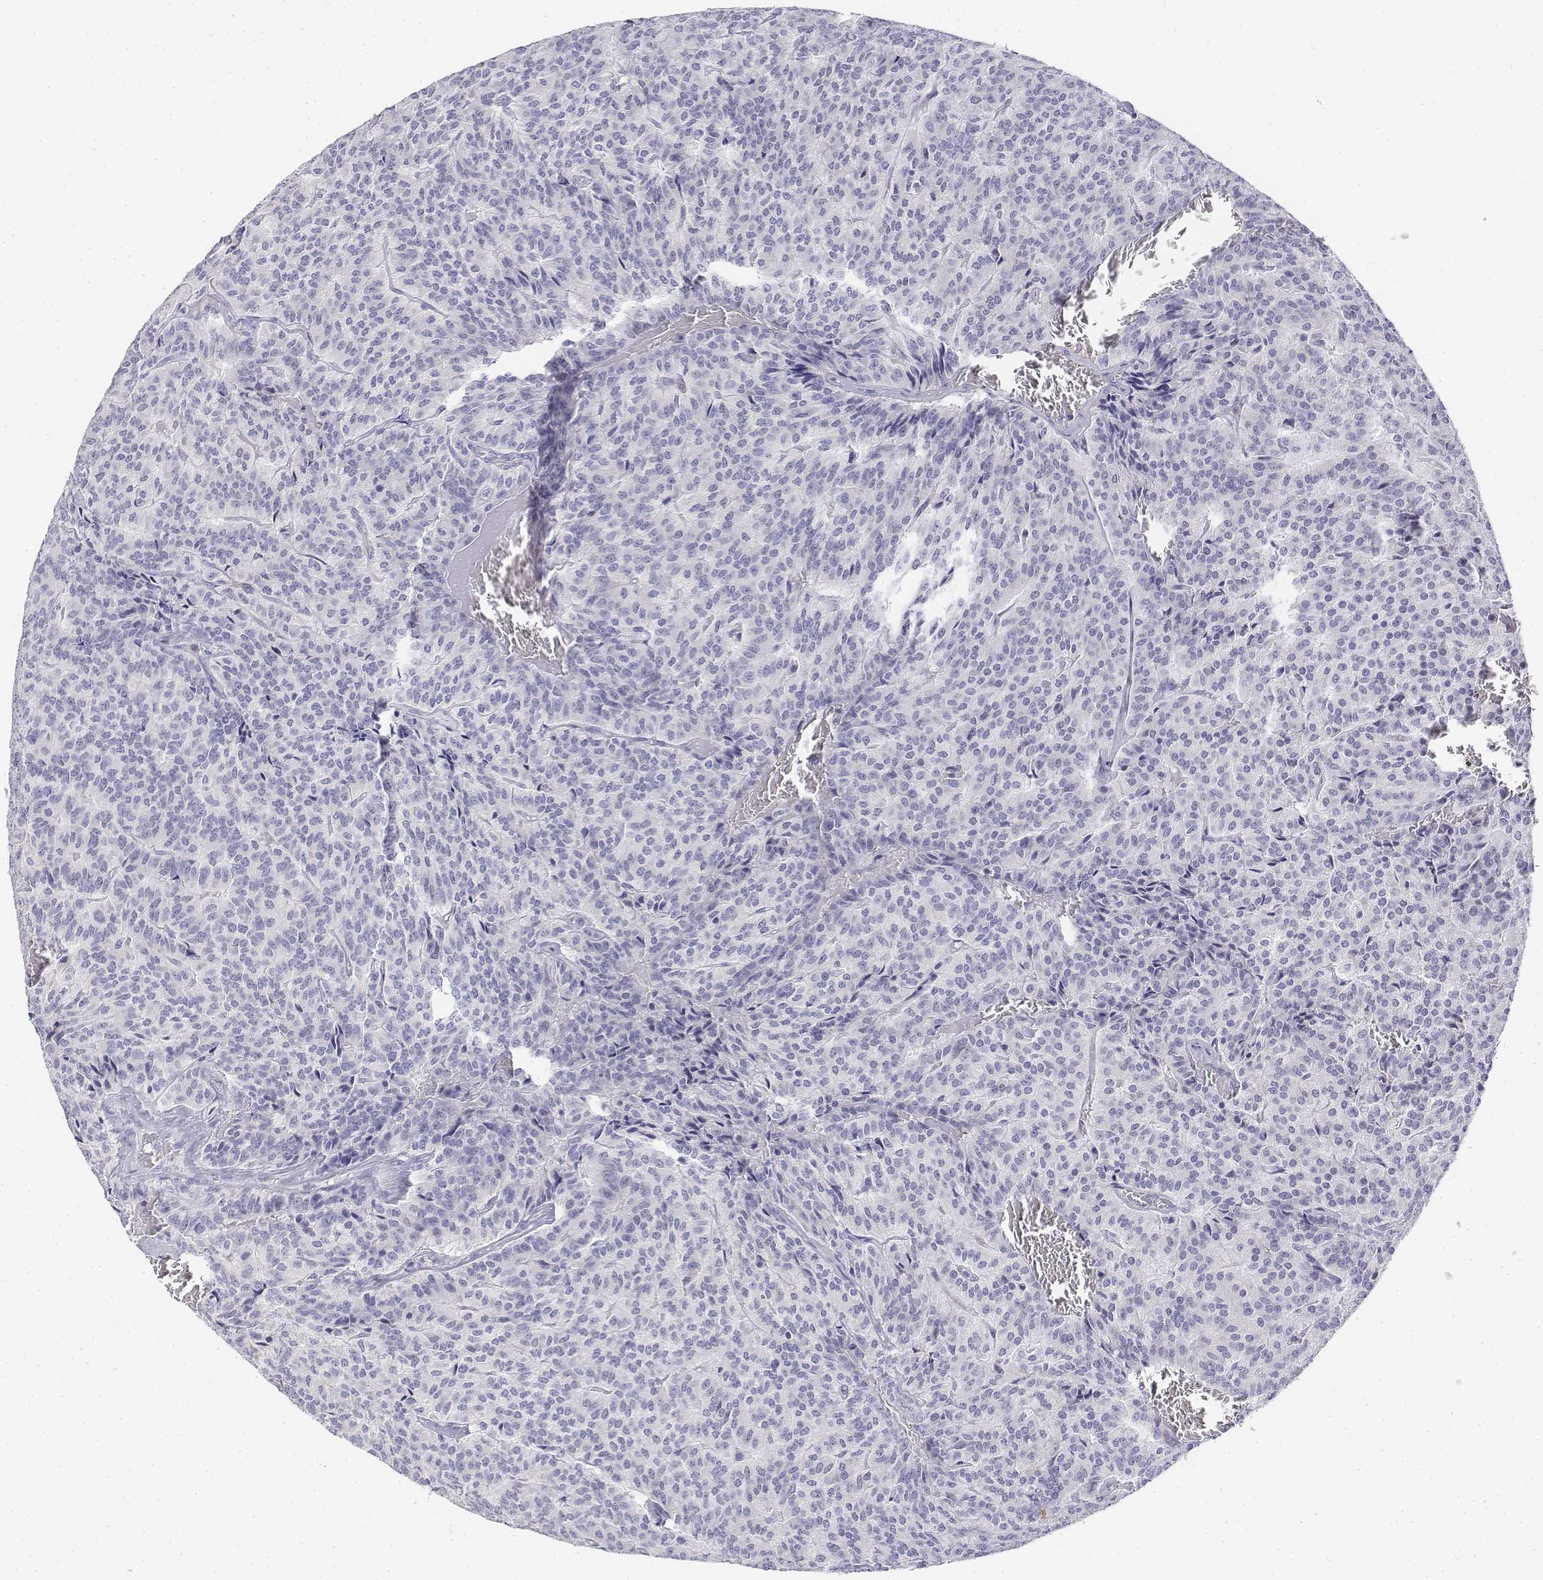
{"staining": {"intensity": "negative", "quantity": "none", "location": "none"}, "tissue": "carcinoid", "cell_type": "Tumor cells", "image_type": "cancer", "snomed": [{"axis": "morphology", "description": "Carcinoid, malignant, NOS"}, {"axis": "topography", "description": "Lung"}], "caption": "The image reveals no significant expression in tumor cells of carcinoid.", "gene": "CD3E", "patient": {"sex": "male", "age": 70}}